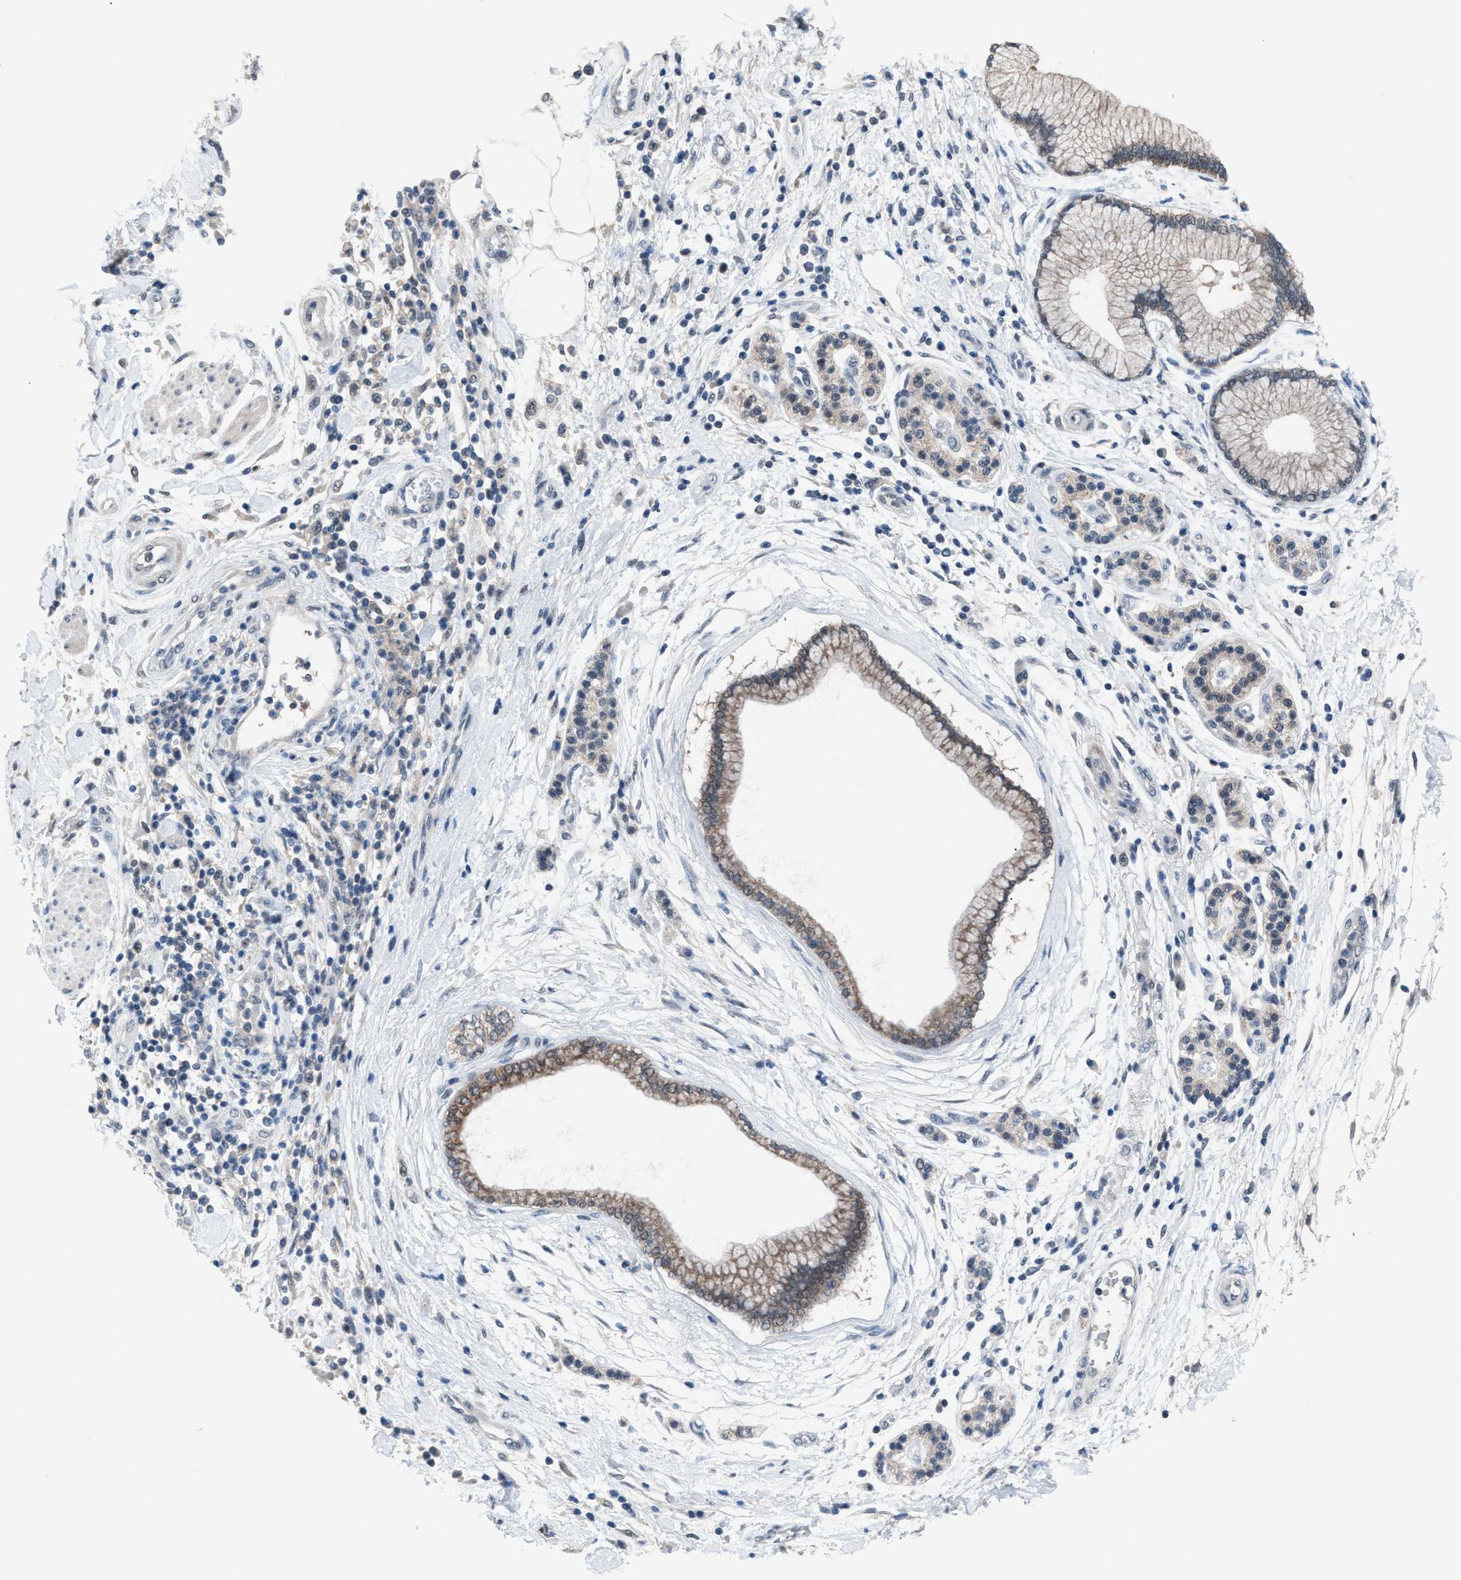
{"staining": {"intensity": "weak", "quantity": ">75%", "location": "cytoplasmic/membranous"}, "tissue": "pancreatic cancer", "cell_type": "Tumor cells", "image_type": "cancer", "snomed": [{"axis": "morphology", "description": "Normal tissue, NOS"}, {"axis": "morphology", "description": "Adenocarcinoma, NOS"}, {"axis": "topography", "description": "Pancreas"}], "caption": "This micrograph demonstrates immunohistochemistry staining of pancreatic adenocarcinoma, with low weak cytoplasmic/membranous staining in approximately >75% of tumor cells.", "gene": "ANAPC11", "patient": {"sex": "female", "age": 71}}